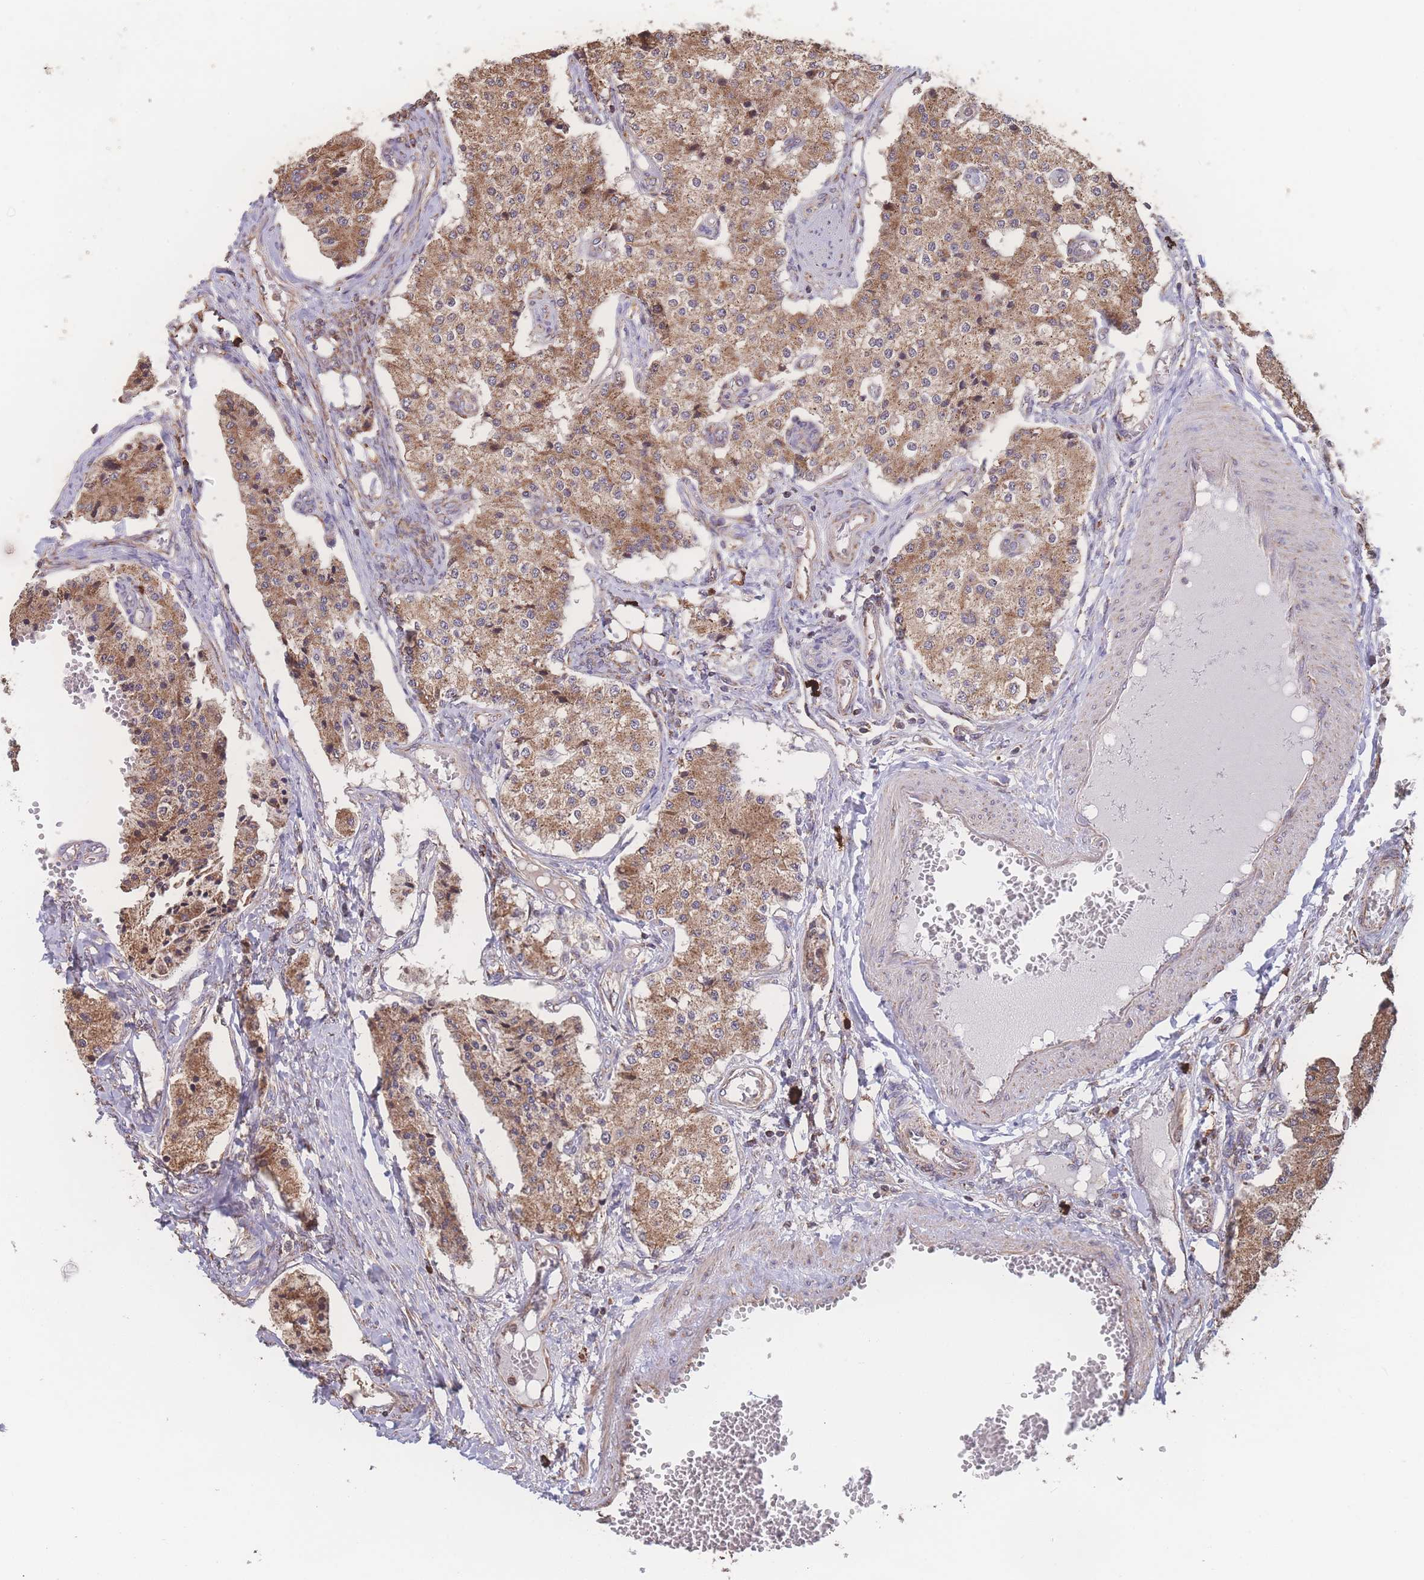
{"staining": {"intensity": "moderate", "quantity": ">75%", "location": "cytoplasmic/membranous"}, "tissue": "carcinoid", "cell_type": "Tumor cells", "image_type": "cancer", "snomed": [{"axis": "morphology", "description": "Carcinoid, malignant, NOS"}, {"axis": "topography", "description": "Colon"}], "caption": "Carcinoid (malignant) was stained to show a protein in brown. There is medium levels of moderate cytoplasmic/membranous positivity in about >75% of tumor cells.", "gene": "SGSM3", "patient": {"sex": "female", "age": 52}}